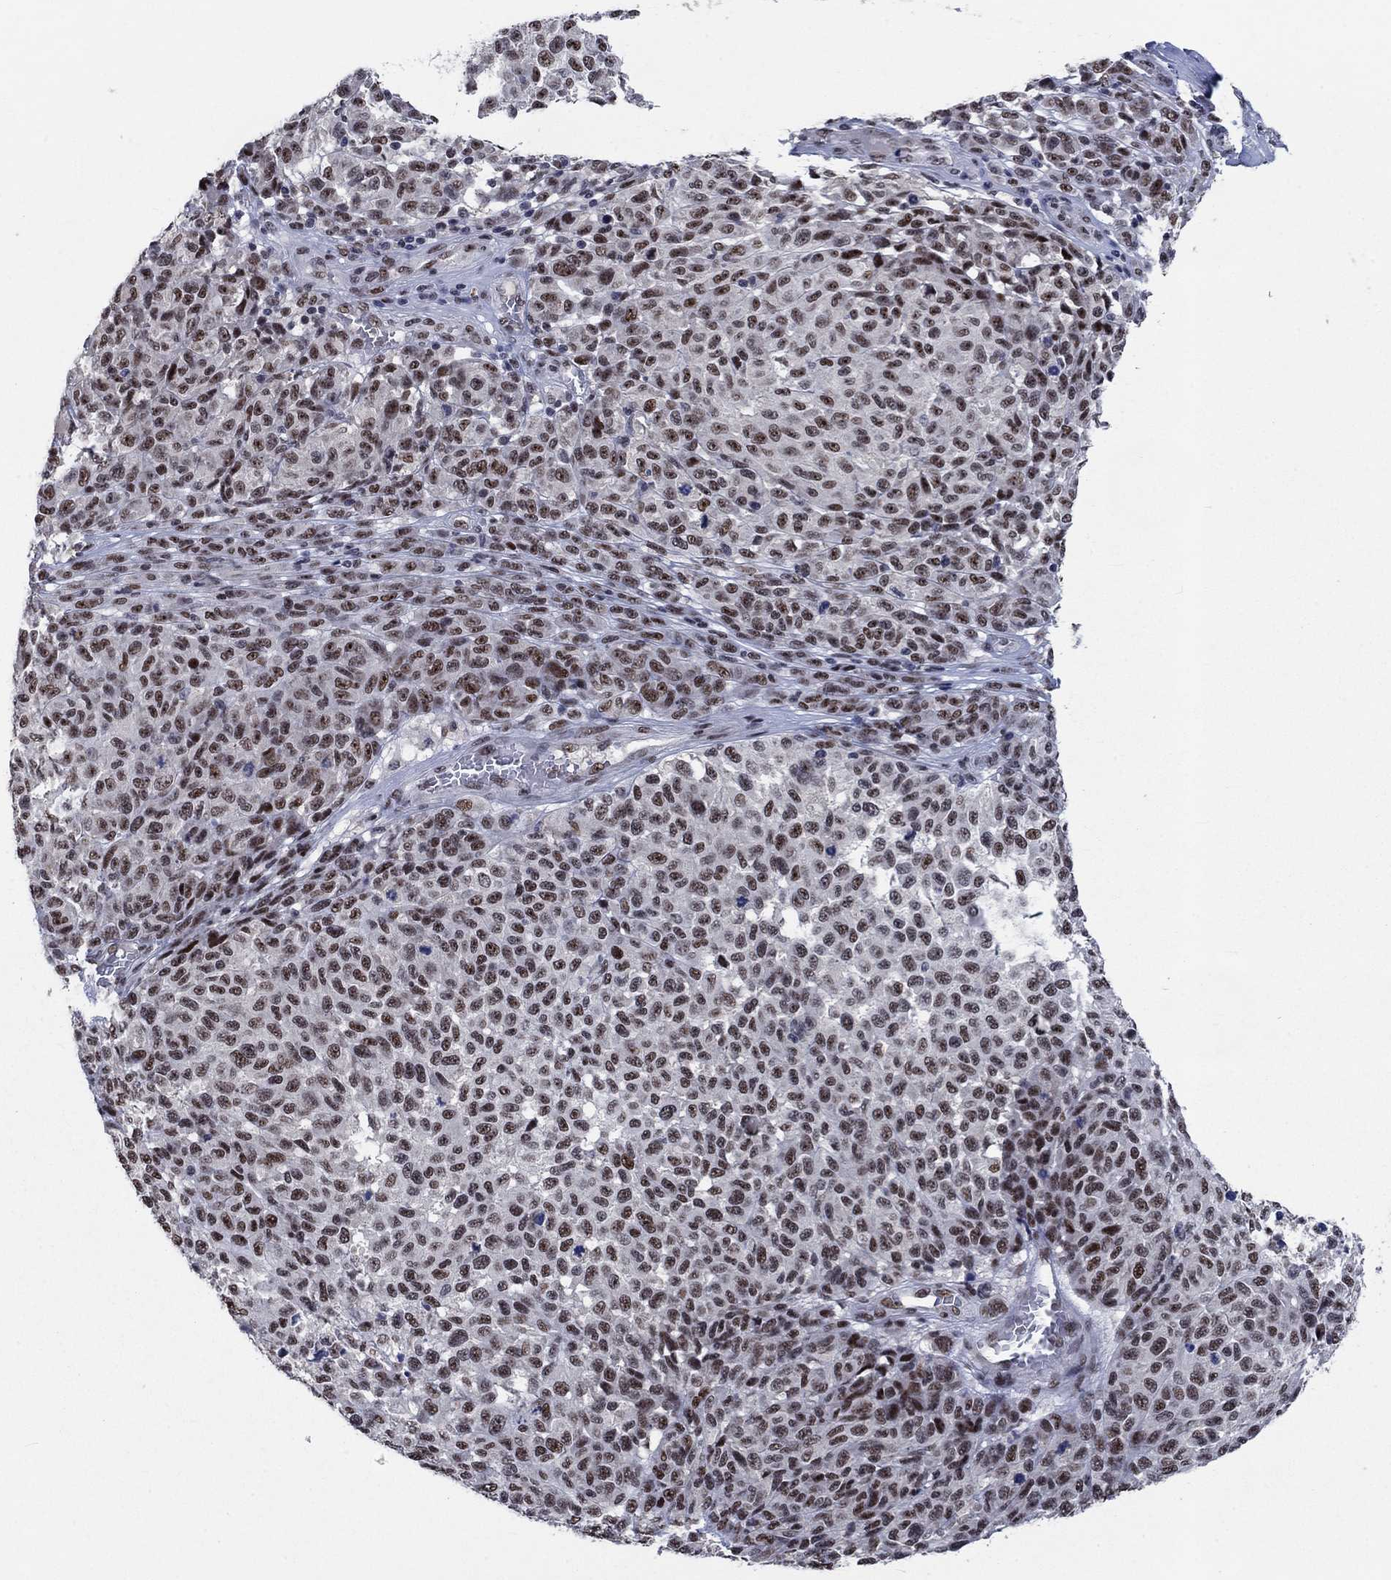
{"staining": {"intensity": "moderate", "quantity": "25%-75%", "location": "nuclear"}, "tissue": "melanoma", "cell_type": "Tumor cells", "image_type": "cancer", "snomed": [{"axis": "morphology", "description": "Malignant melanoma, NOS"}, {"axis": "topography", "description": "Skin"}], "caption": "Protein staining by immunohistochemistry reveals moderate nuclear positivity in approximately 25%-75% of tumor cells in melanoma. (IHC, brightfield microscopy, high magnification).", "gene": "HTN1", "patient": {"sex": "male", "age": 59}}